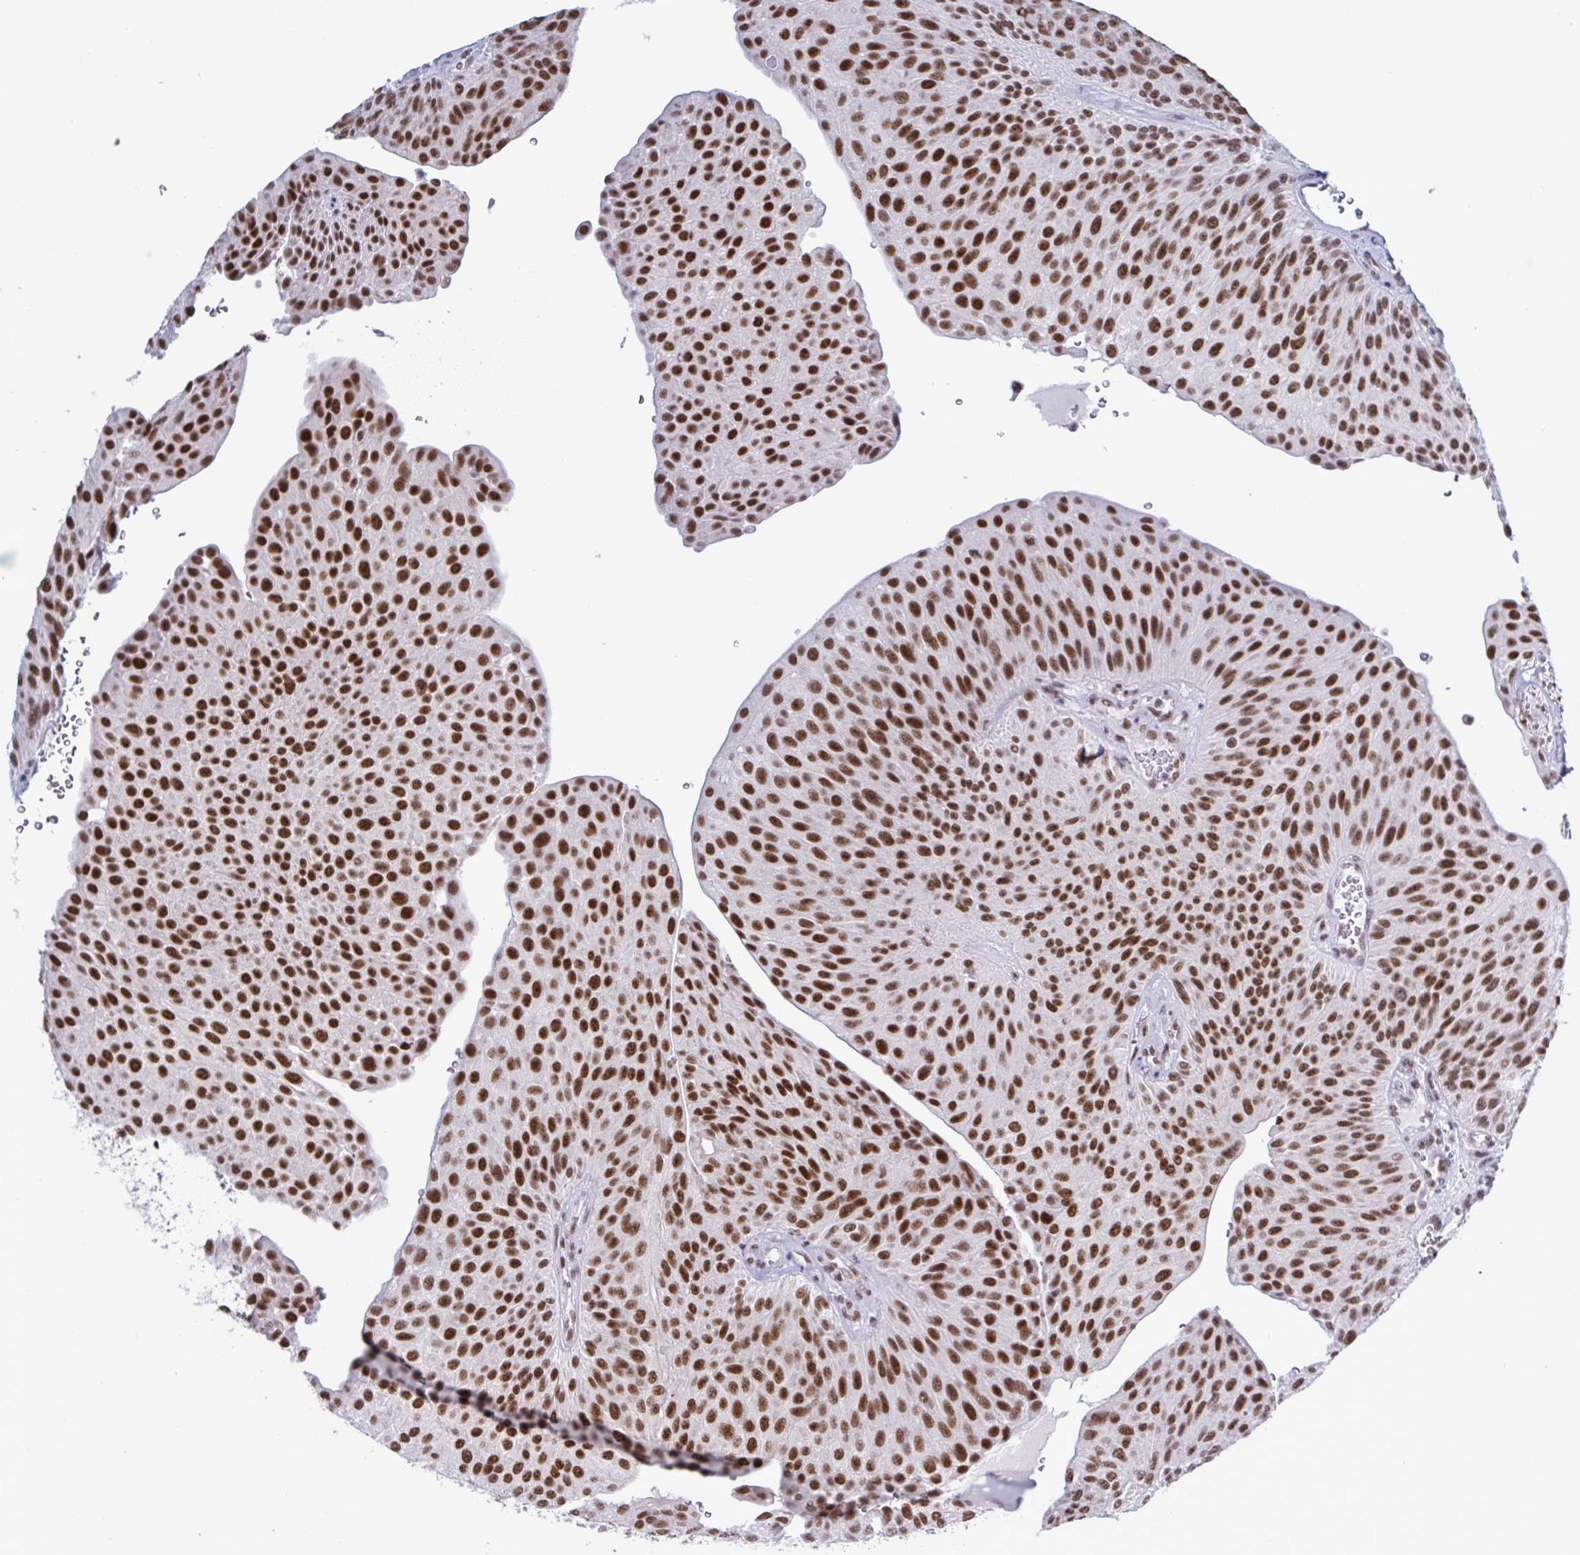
{"staining": {"intensity": "strong", "quantity": ">75%", "location": "nuclear"}, "tissue": "urothelial cancer", "cell_type": "Tumor cells", "image_type": "cancer", "snomed": [{"axis": "morphology", "description": "Urothelial carcinoma, NOS"}, {"axis": "topography", "description": "Urinary bladder"}], "caption": "Strong nuclear staining for a protein is identified in approximately >75% of tumor cells of transitional cell carcinoma using immunohistochemistry (IHC).", "gene": "PPP1R10", "patient": {"sex": "male", "age": 67}}